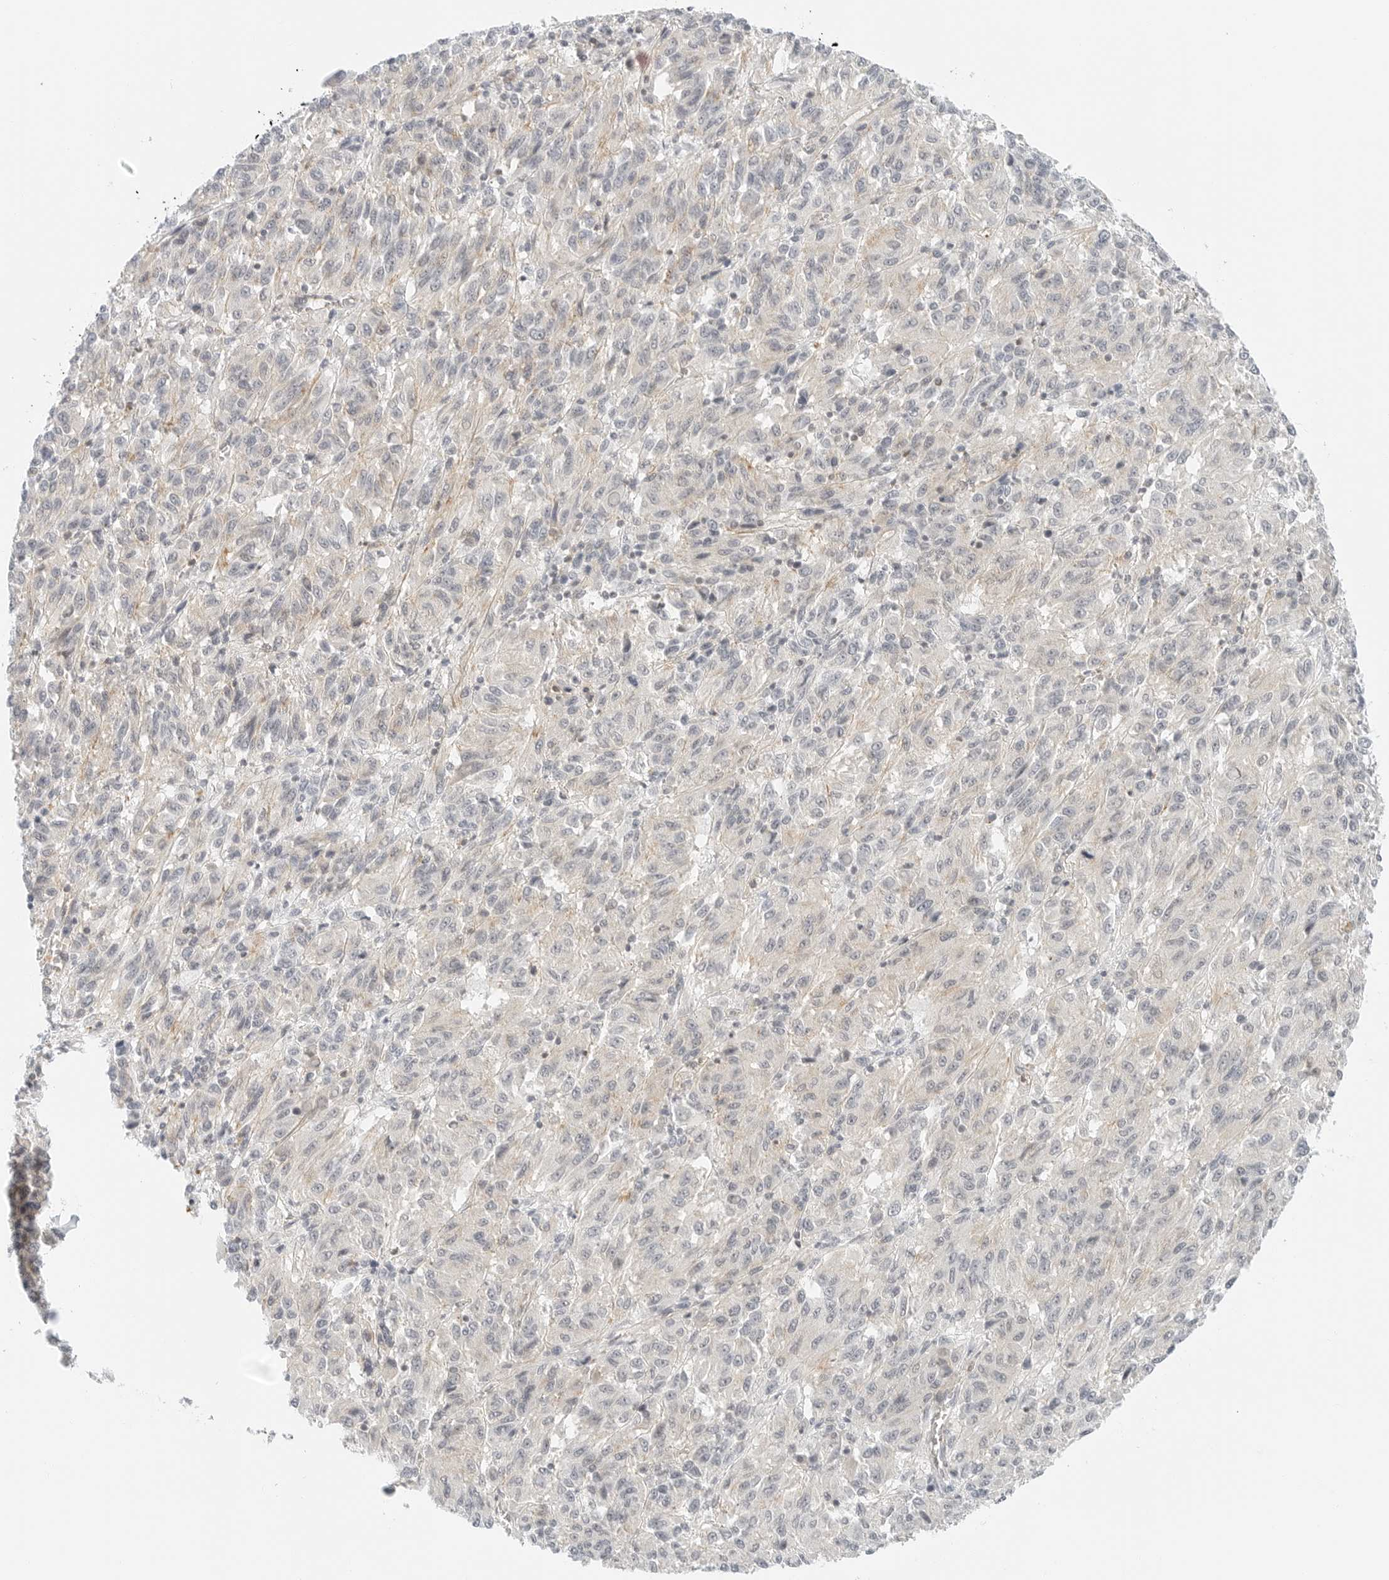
{"staining": {"intensity": "negative", "quantity": "none", "location": "none"}, "tissue": "melanoma", "cell_type": "Tumor cells", "image_type": "cancer", "snomed": [{"axis": "morphology", "description": "Malignant melanoma, Metastatic site"}, {"axis": "topography", "description": "Lung"}], "caption": "This is an IHC photomicrograph of human melanoma. There is no expression in tumor cells.", "gene": "IQCC", "patient": {"sex": "male", "age": 64}}